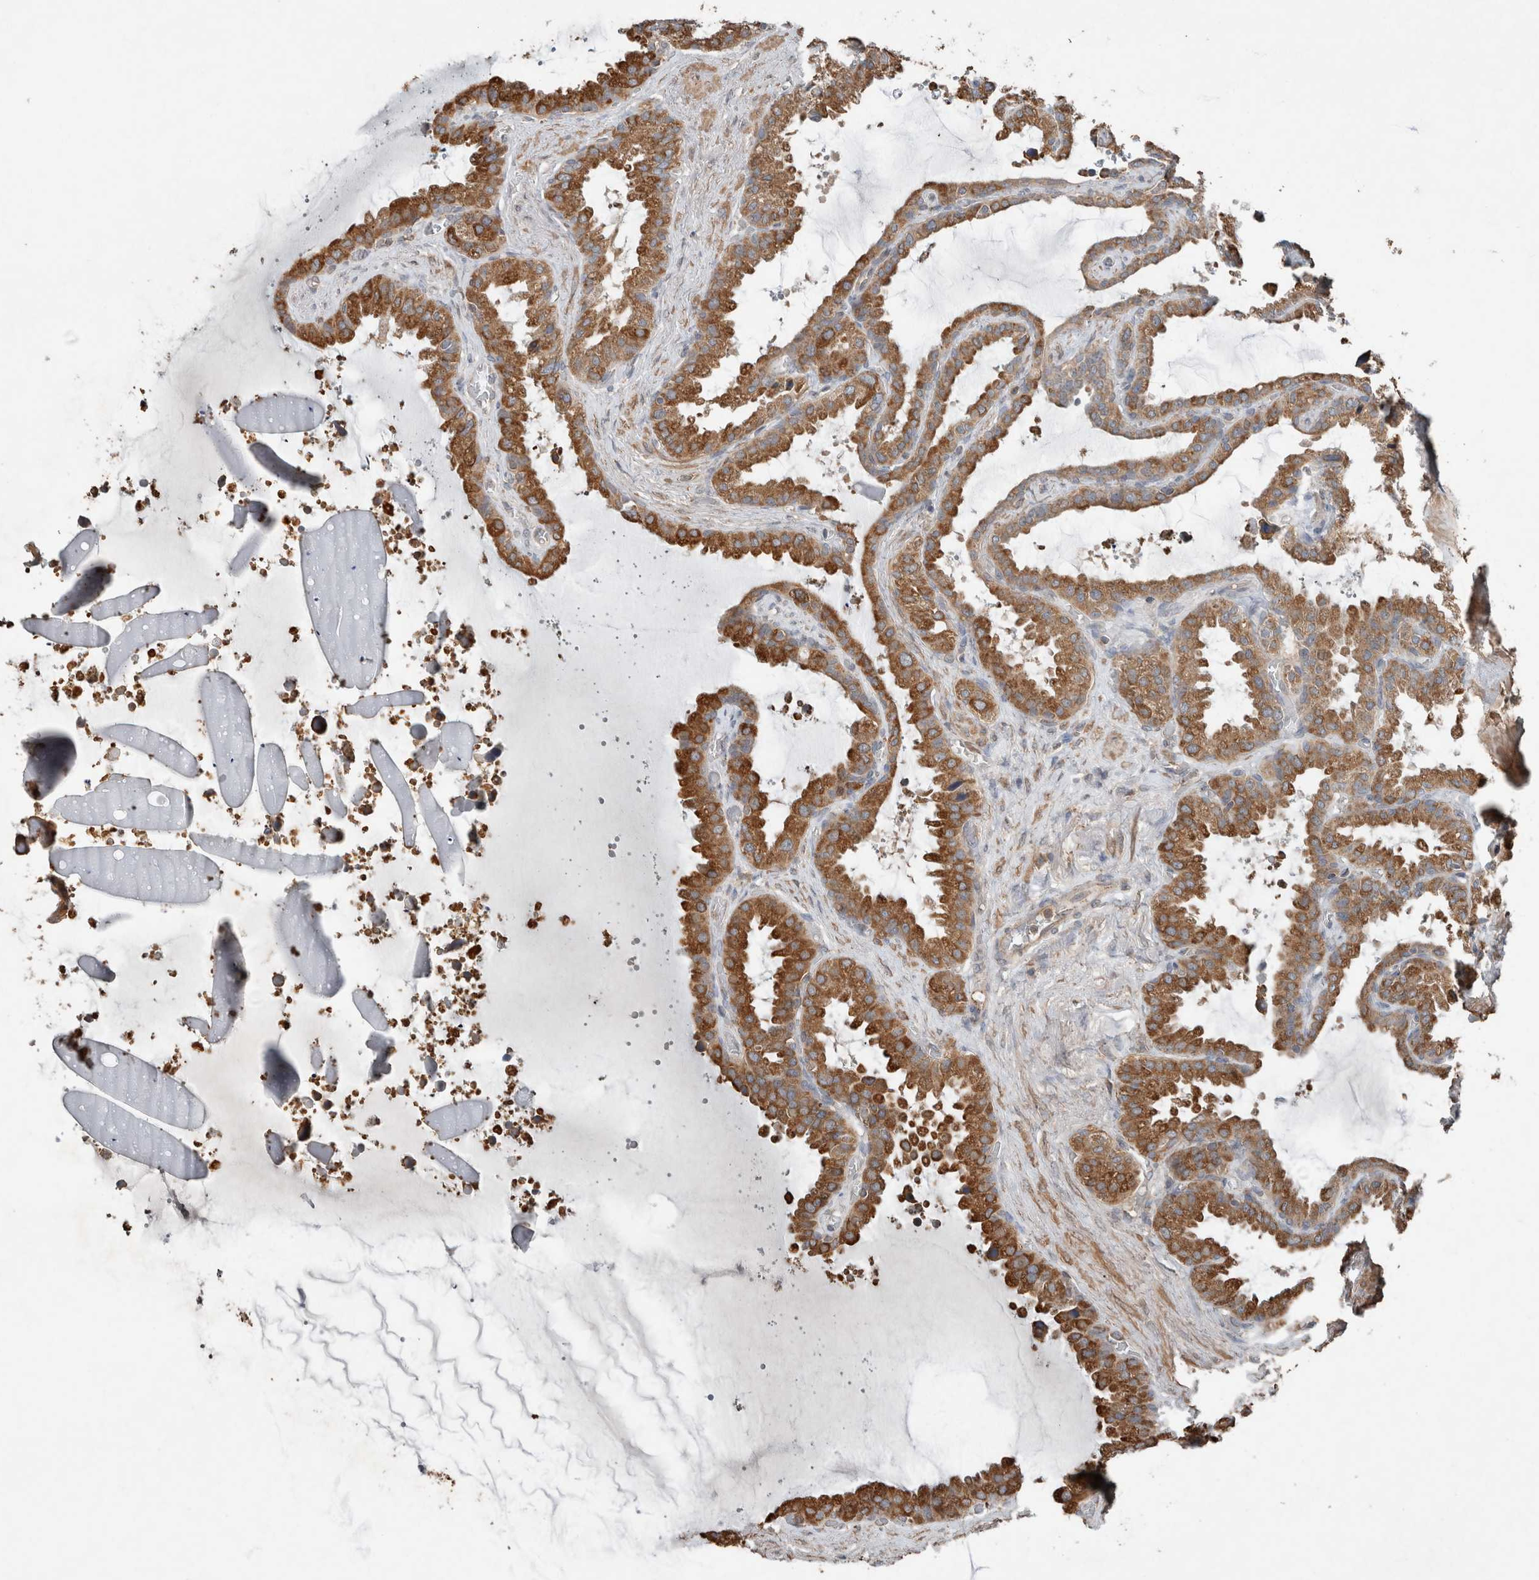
{"staining": {"intensity": "moderate", "quantity": ">75%", "location": "cytoplasmic/membranous"}, "tissue": "seminal vesicle", "cell_type": "Glandular cells", "image_type": "normal", "snomed": [{"axis": "morphology", "description": "Normal tissue, NOS"}, {"axis": "topography", "description": "Seminal veicle"}], "caption": "Approximately >75% of glandular cells in benign seminal vesicle reveal moderate cytoplasmic/membranous protein positivity as visualized by brown immunohistochemical staining.", "gene": "KLK14", "patient": {"sex": "male", "age": 46}}